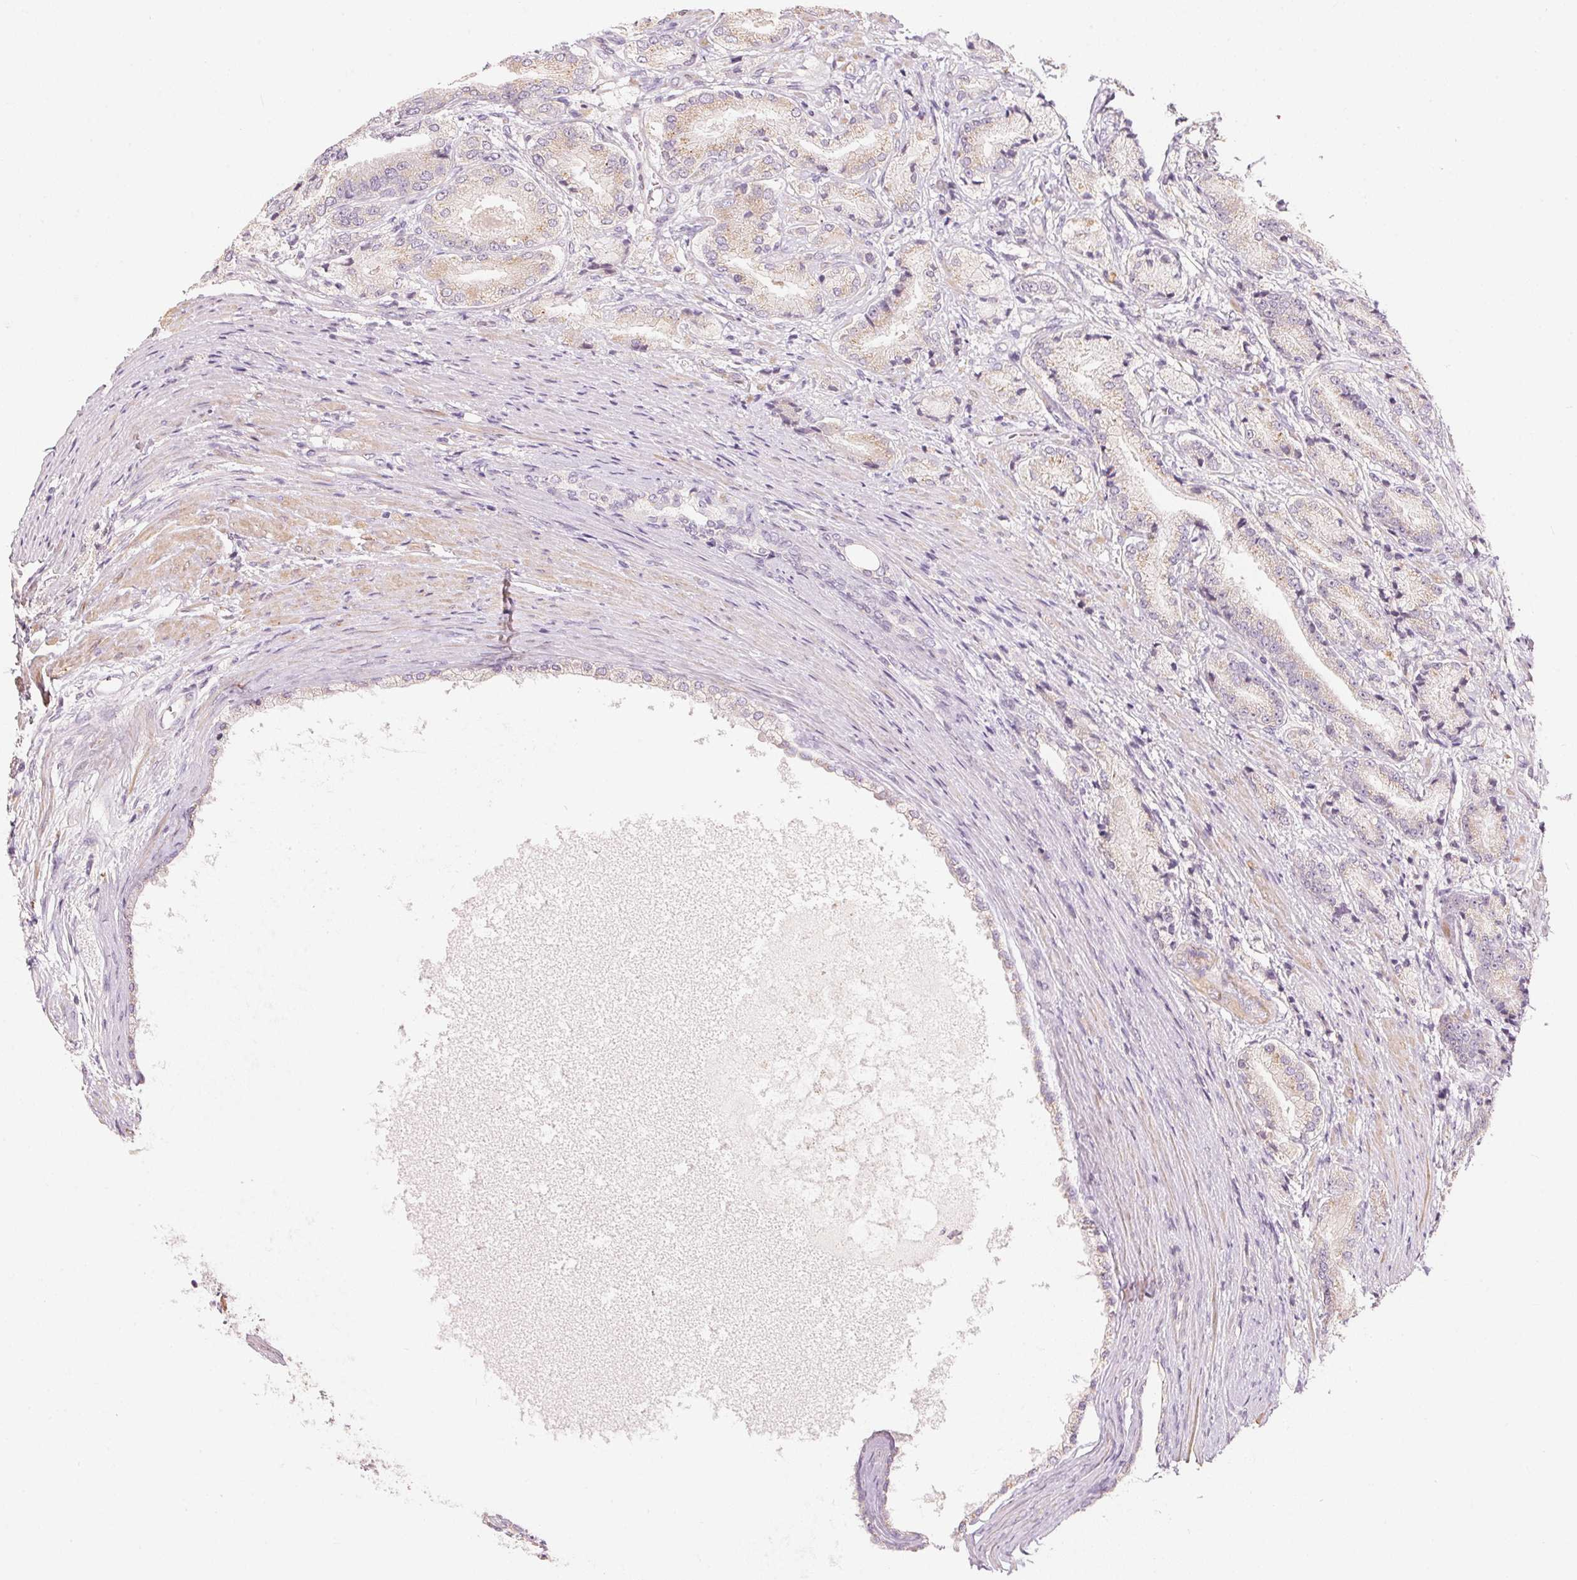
{"staining": {"intensity": "moderate", "quantity": "25%-75%", "location": "cytoplasmic/membranous"}, "tissue": "prostate cancer", "cell_type": "Tumor cells", "image_type": "cancer", "snomed": [{"axis": "morphology", "description": "Adenocarcinoma, High grade"}, {"axis": "topography", "description": "Prostate and seminal vesicle, NOS"}], "caption": "The immunohistochemical stain labels moderate cytoplasmic/membranous expression in tumor cells of prostate cancer (adenocarcinoma (high-grade)) tissue.", "gene": "DRAM2", "patient": {"sex": "male", "age": 61}}